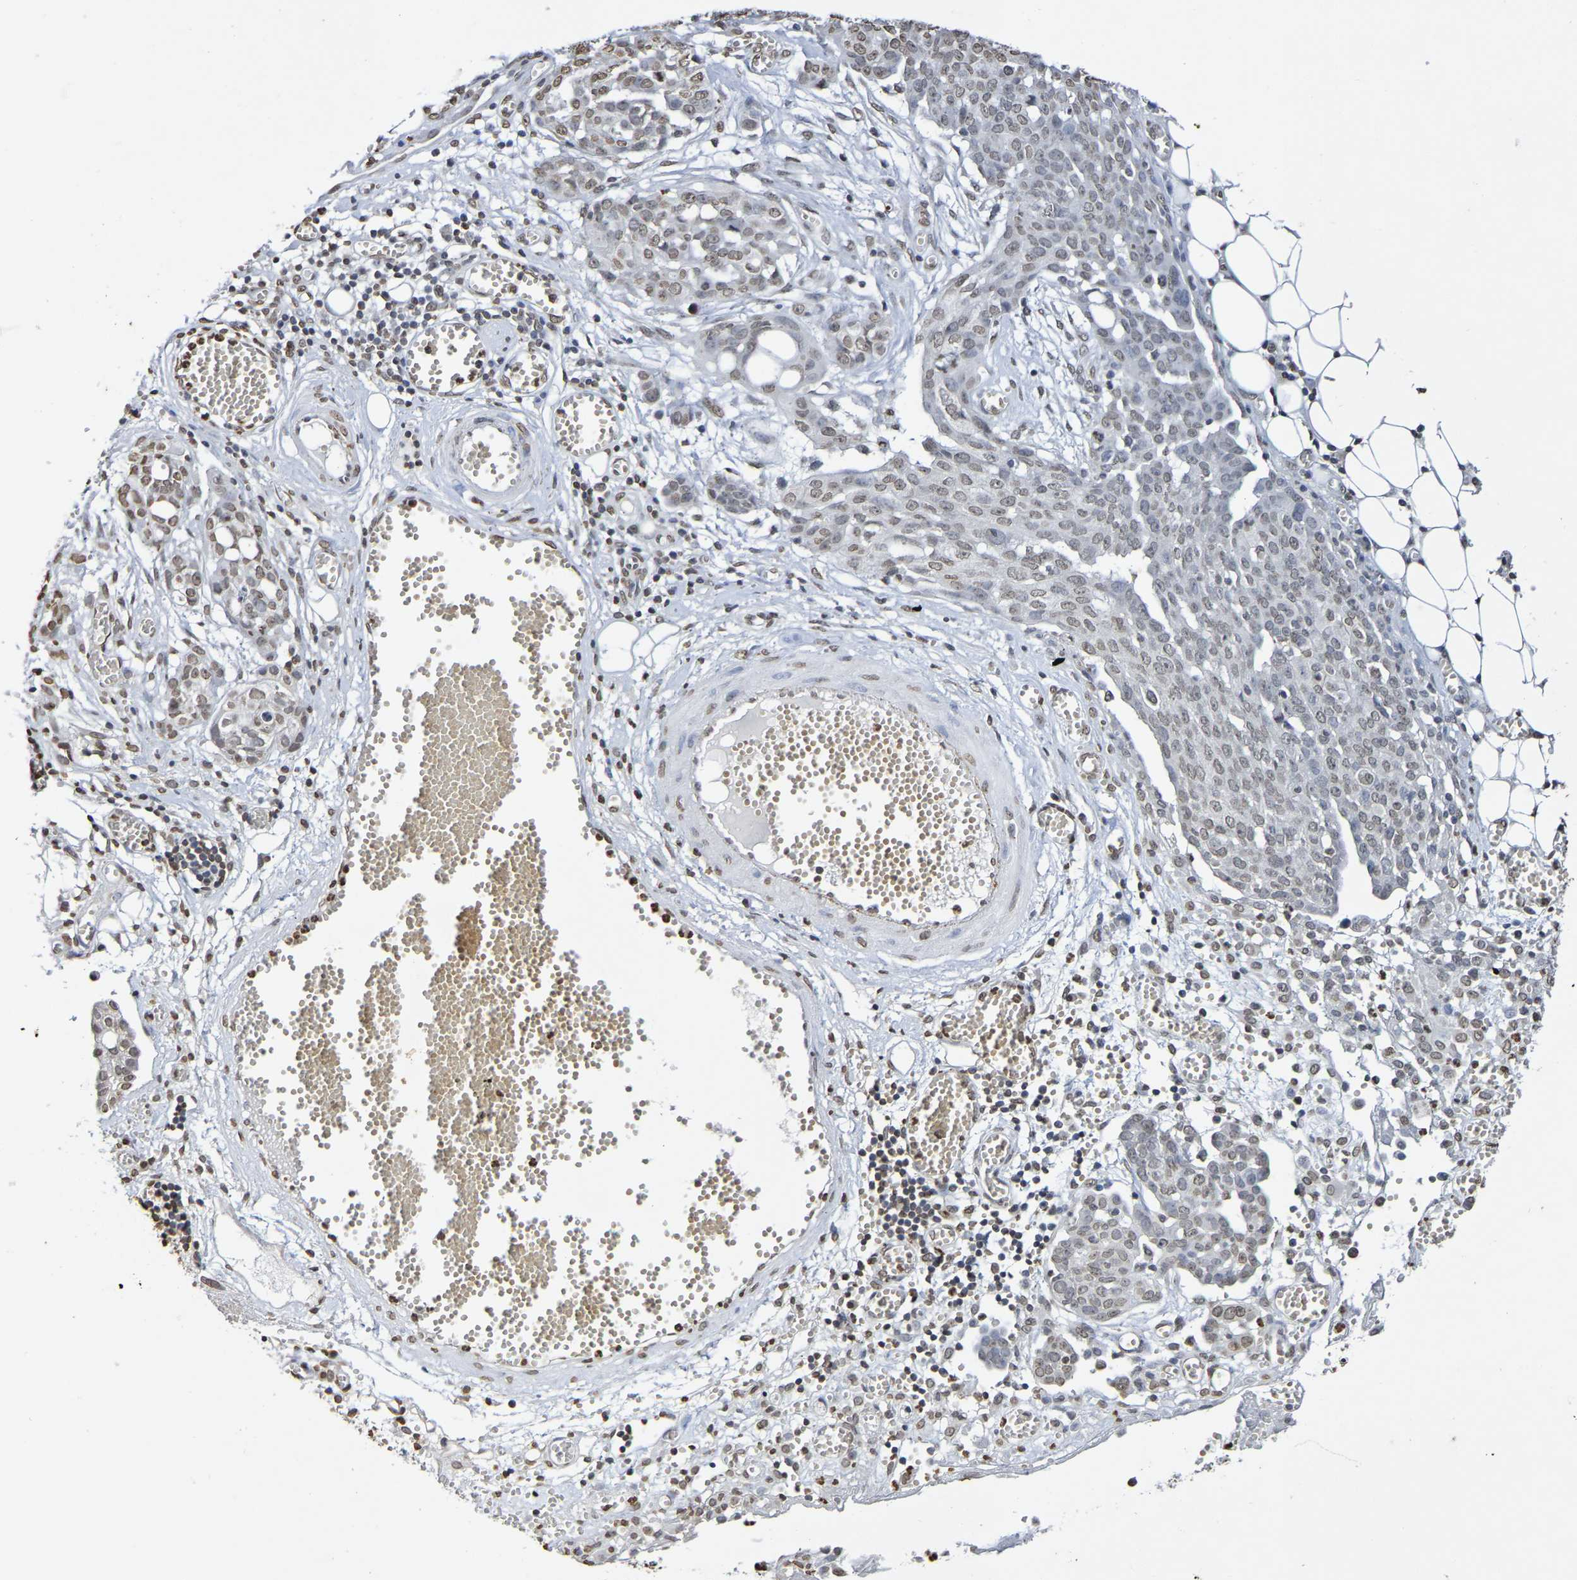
{"staining": {"intensity": "weak", "quantity": "<25%", "location": "nuclear"}, "tissue": "ovarian cancer", "cell_type": "Tumor cells", "image_type": "cancer", "snomed": [{"axis": "morphology", "description": "Cystadenocarcinoma, serous, NOS"}, {"axis": "topography", "description": "Soft tissue"}, {"axis": "topography", "description": "Ovary"}], "caption": "Immunohistochemistry image of neoplastic tissue: ovarian cancer (serous cystadenocarcinoma) stained with DAB (3,3'-diaminobenzidine) shows no significant protein staining in tumor cells. (Stains: DAB immunohistochemistry (IHC) with hematoxylin counter stain, Microscopy: brightfield microscopy at high magnification).", "gene": "ATF4", "patient": {"sex": "female", "age": 57}}